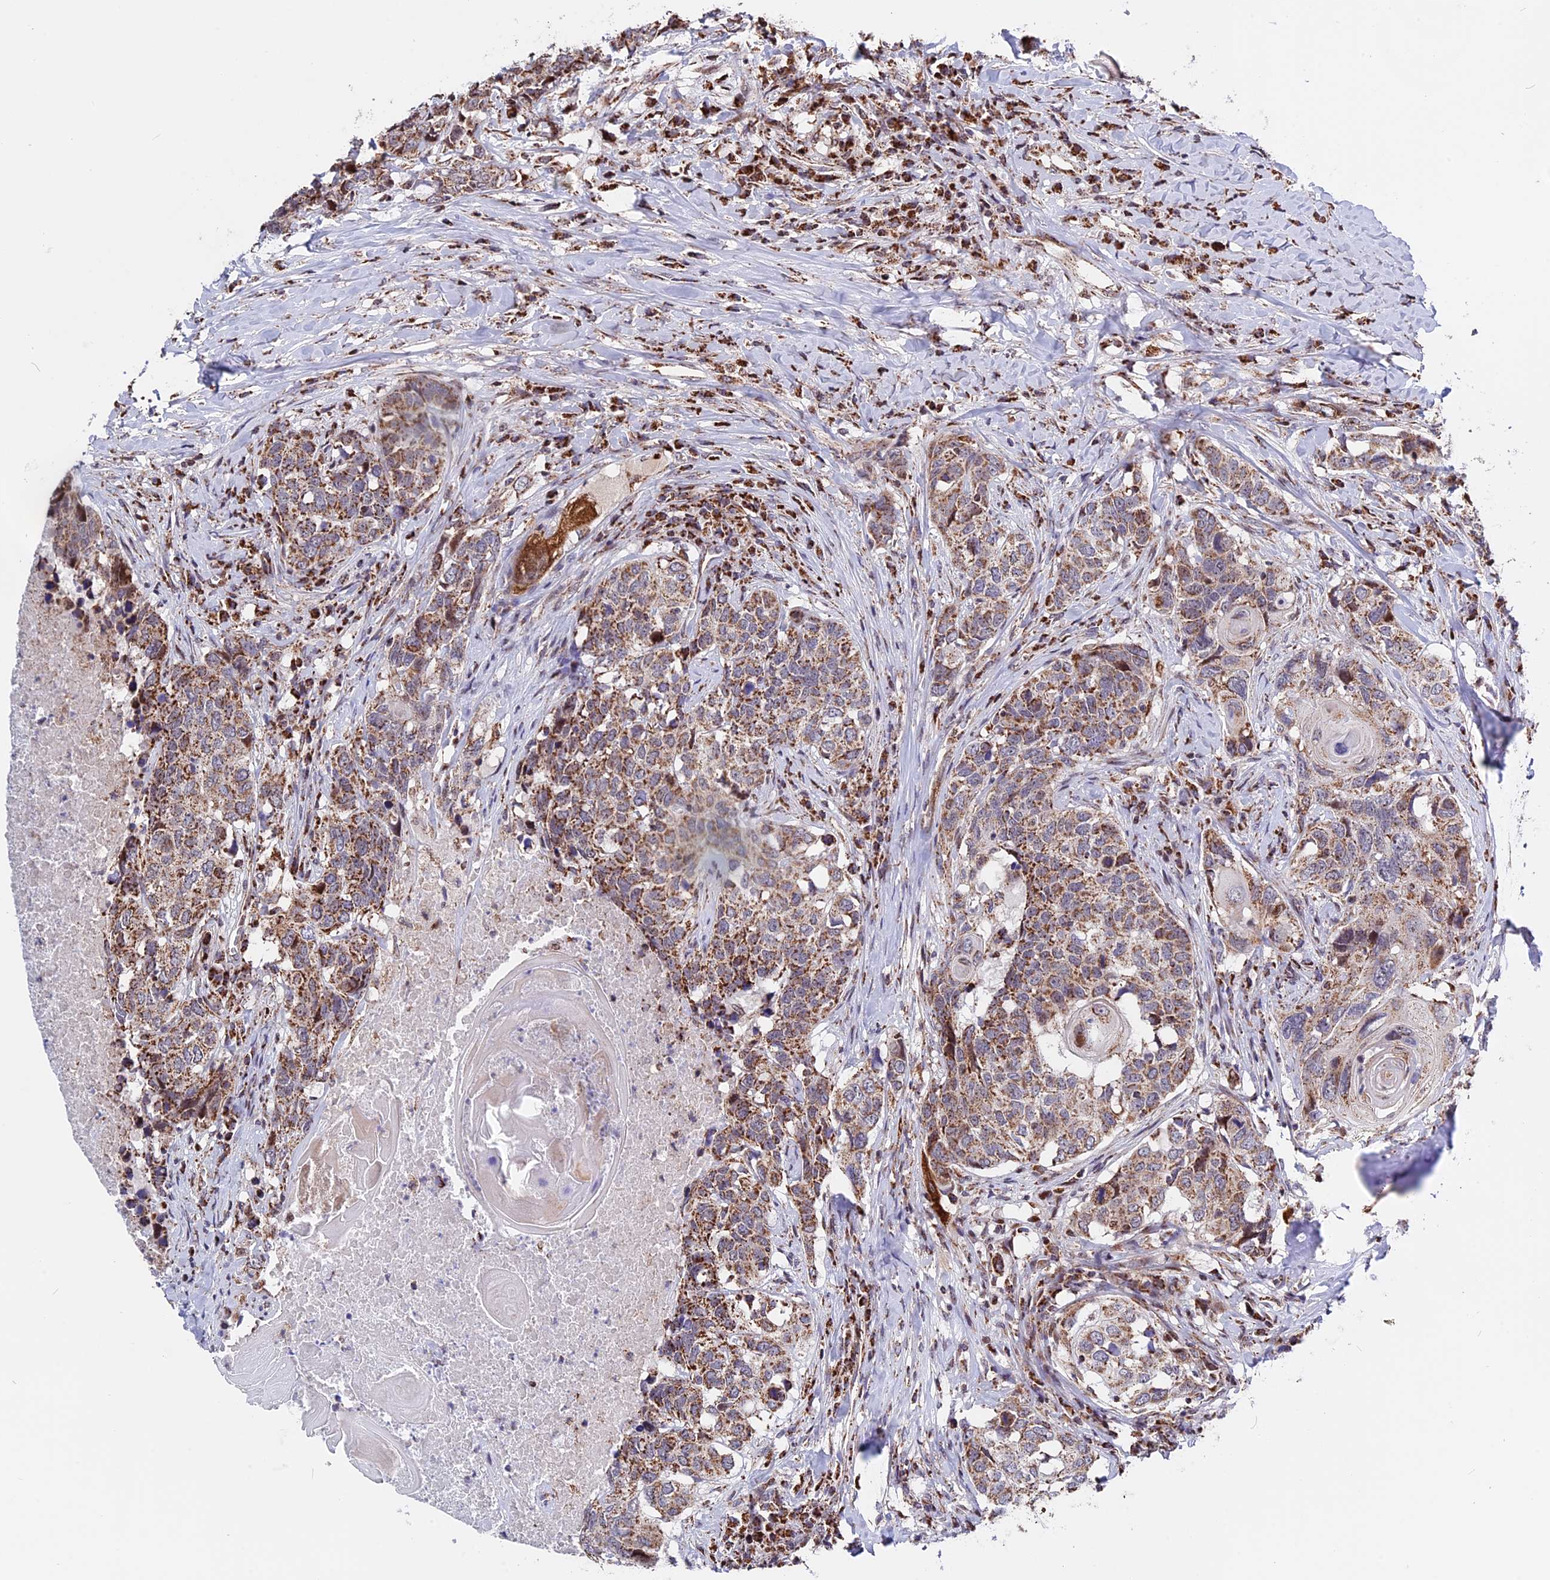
{"staining": {"intensity": "moderate", "quantity": ">75%", "location": "cytoplasmic/membranous"}, "tissue": "head and neck cancer", "cell_type": "Tumor cells", "image_type": "cancer", "snomed": [{"axis": "morphology", "description": "Squamous cell carcinoma, NOS"}, {"axis": "topography", "description": "Head-Neck"}], "caption": "High-power microscopy captured an immunohistochemistry (IHC) histopathology image of head and neck cancer (squamous cell carcinoma), revealing moderate cytoplasmic/membranous staining in about >75% of tumor cells.", "gene": "FAM174C", "patient": {"sex": "male", "age": 66}}